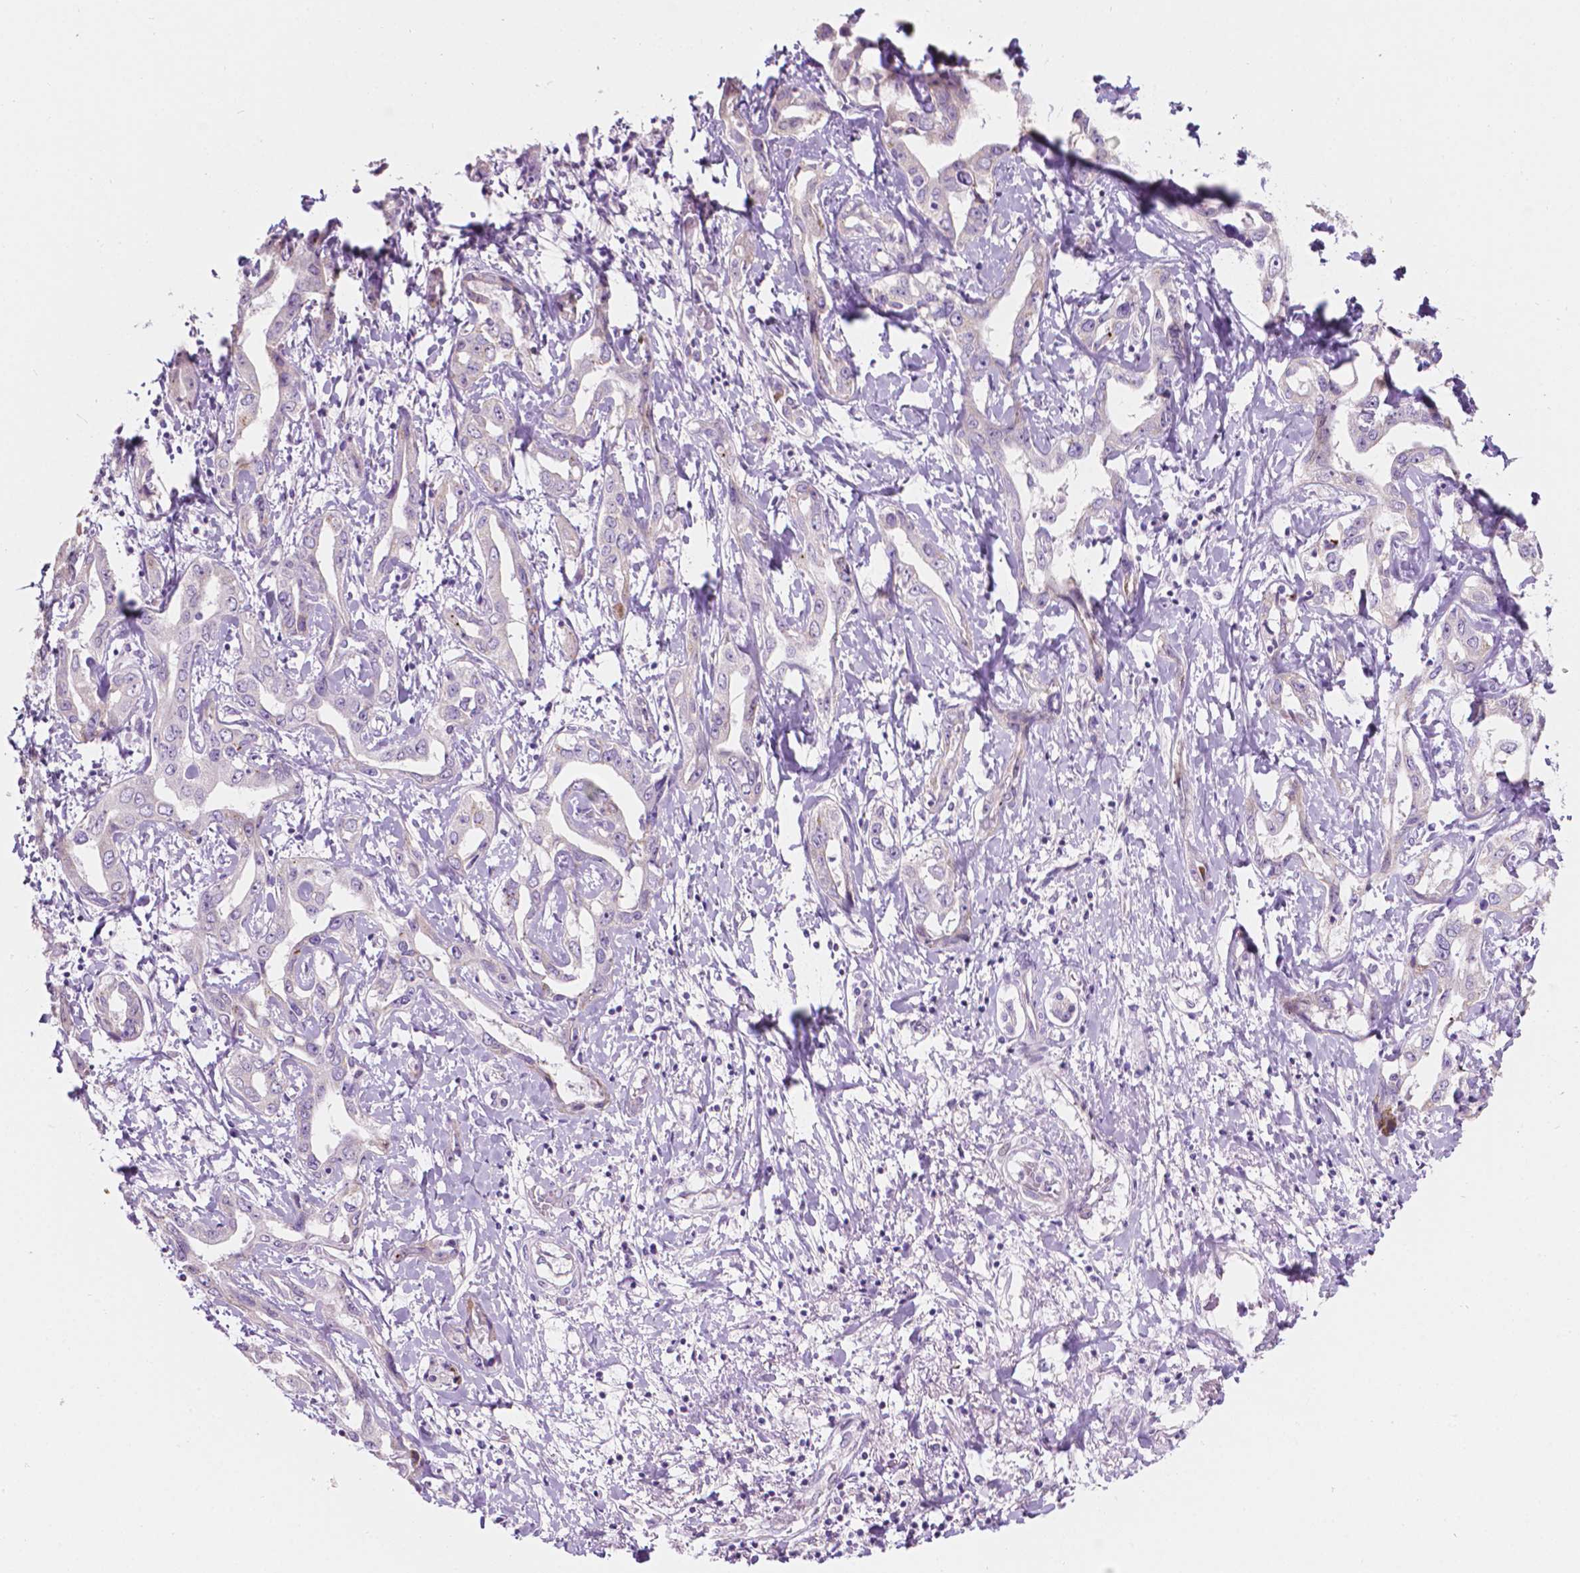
{"staining": {"intensity": "negative", "quantity": "none", "location": "none"}, "tissue": "liver cancer", "cell_type": "Tumor cells", "image_type": "cancer", "snomed": [{"axis": "morphology", "description": "Cholangiocarcinoma"}, {"axis": "topography", "description": "Liver"}], "caption": "There is no significant staining in tumor cells of cholangiocarcinoma (liver). The staining is performed using DAB brown chromogen with nuclei counter-stained in using hematoxylin.", "gene": "NOS1AP", "patient": {"sex": "male", "age": 59}}